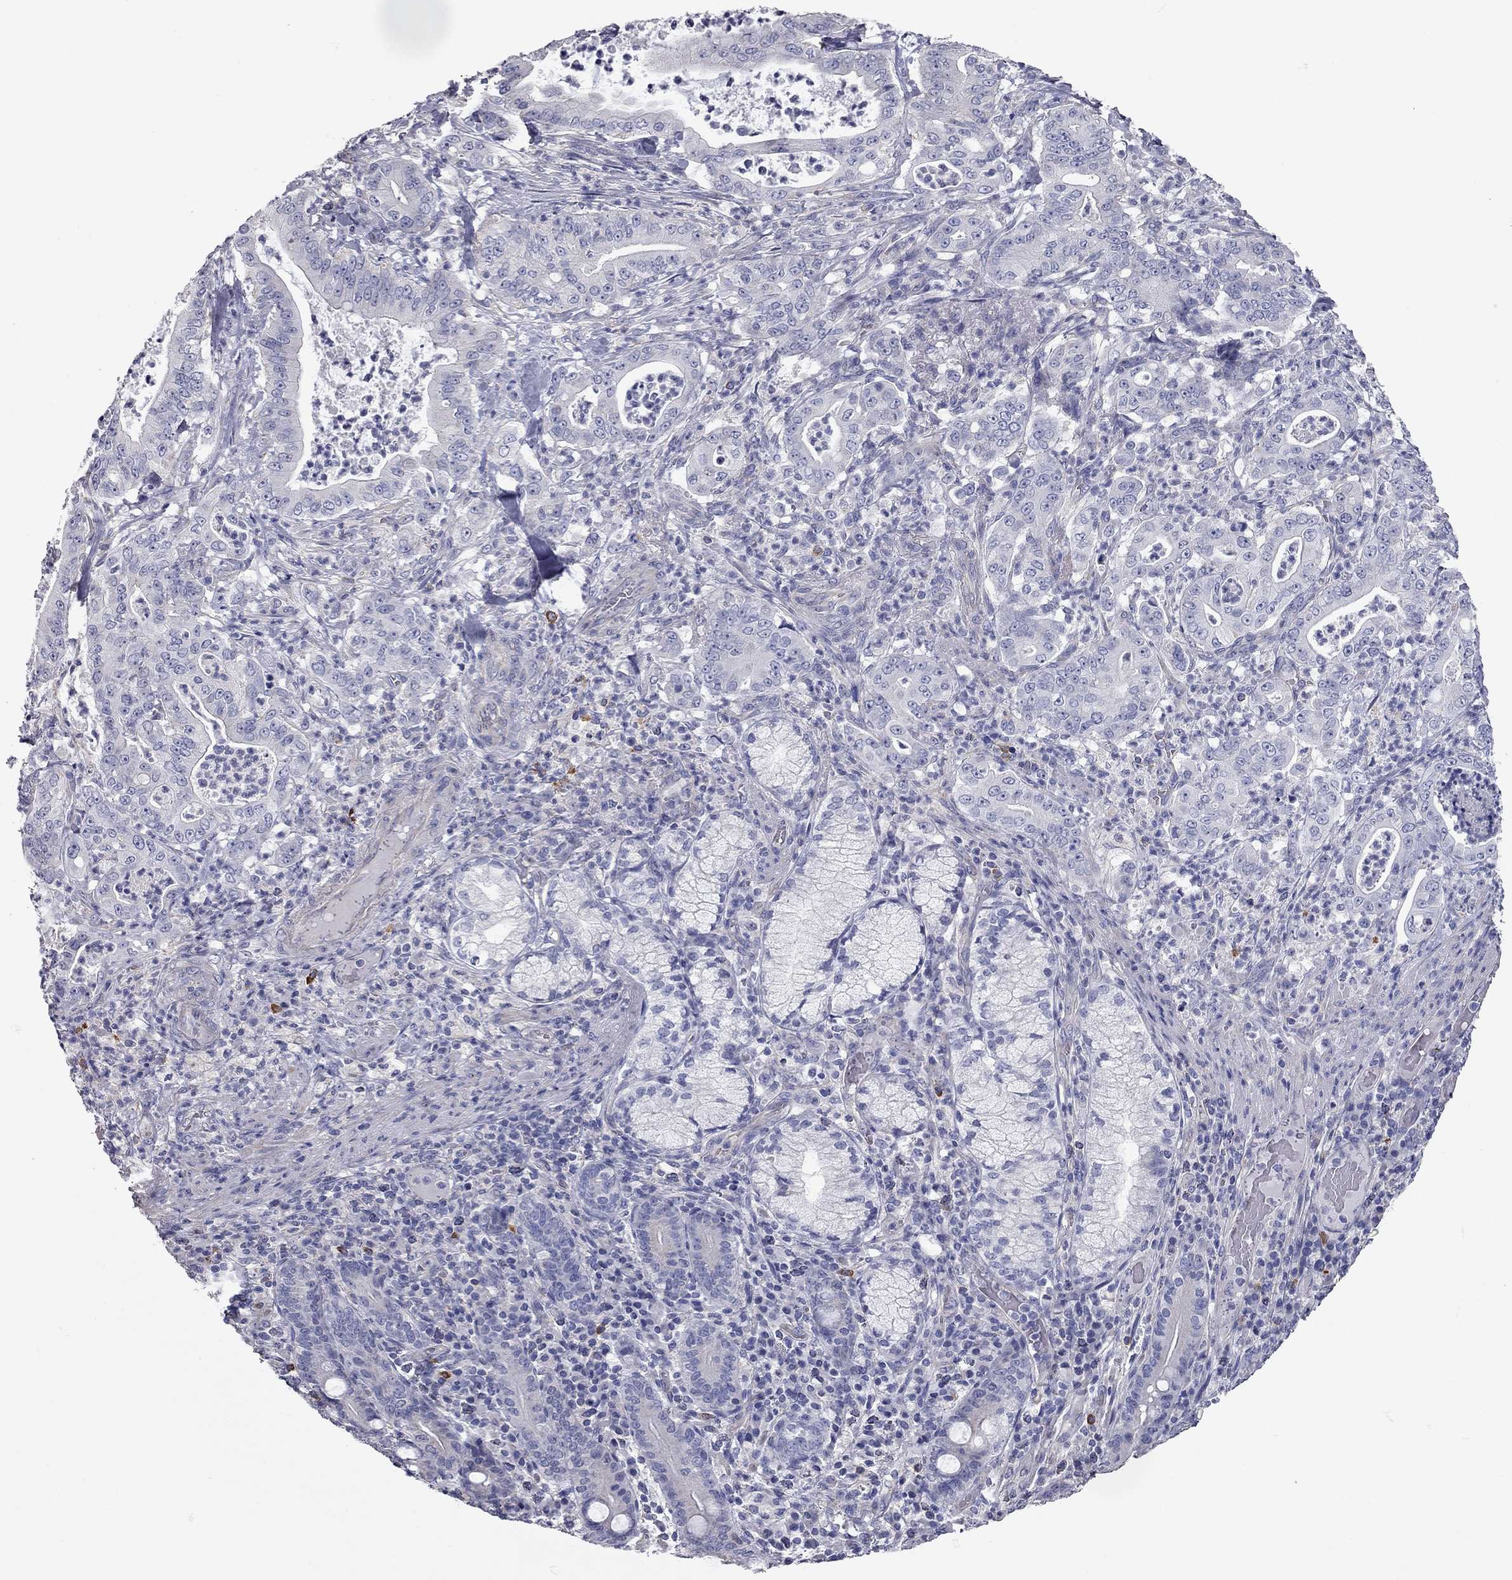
{"staining": {"intensity": "negative", "quantity": "none", "location": "none"}, "tissue": "pancreatic cancer", "cell_type": "Tumor cells", "image_type": "cancer", "snomed": [{"axis": "morphology", "description": "Adenocarcinoma, NOS"}, {"axis": "topography", "description": "Pancreas"}], "caption": "A high-resolution micrograph shows IHC staining of pancreatic adenocarcinoma, which shows no significant expression in tumor cells.", "gene": "C10orf90", "patient": {"sex": "male", "age": 71}}